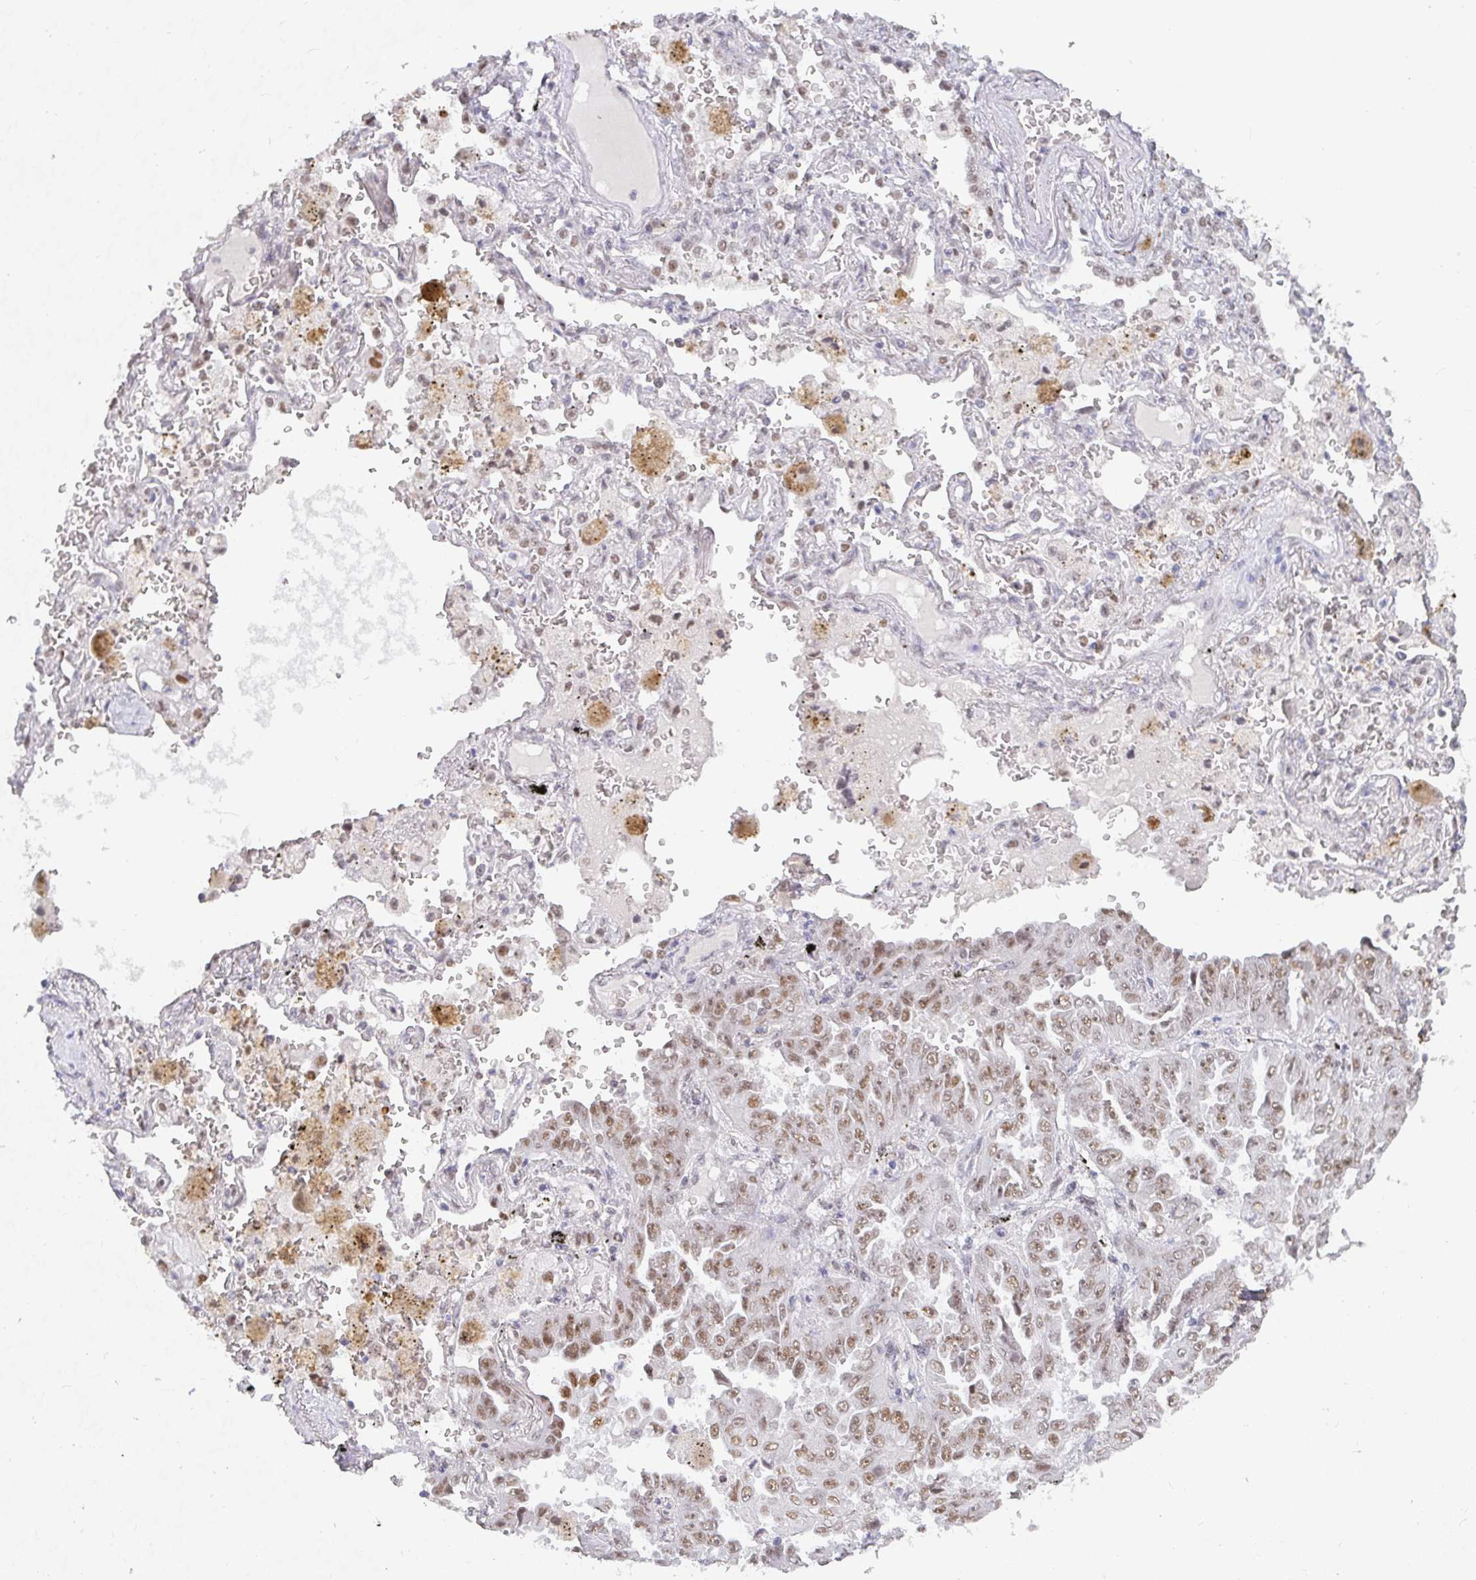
{"staining": {"intensity": "moderate", "quantity": "25%-75%", "location": "nuclear"}, "tissue": "lung cancer", "cell_type": "Tumor cells", "image_type": "cancer", "snomed": [{"axis": "morphology", "description": "Adenocarcinoma, NOS"}, {"axis": "topography", "description": "Lung"}], "caption": "A micrograph of adenocarcinoma (lung) stained for a protein displays moderate nuclear brown staining in tumor cells. (Stains: DAB (3,3'-diaminobenzidine) in brown, nuclei in blue, Microscopy: brightfield microscopy at high magnification).", "gene": "RCOR1", "patient": {"sex": "female", "age": 52}}